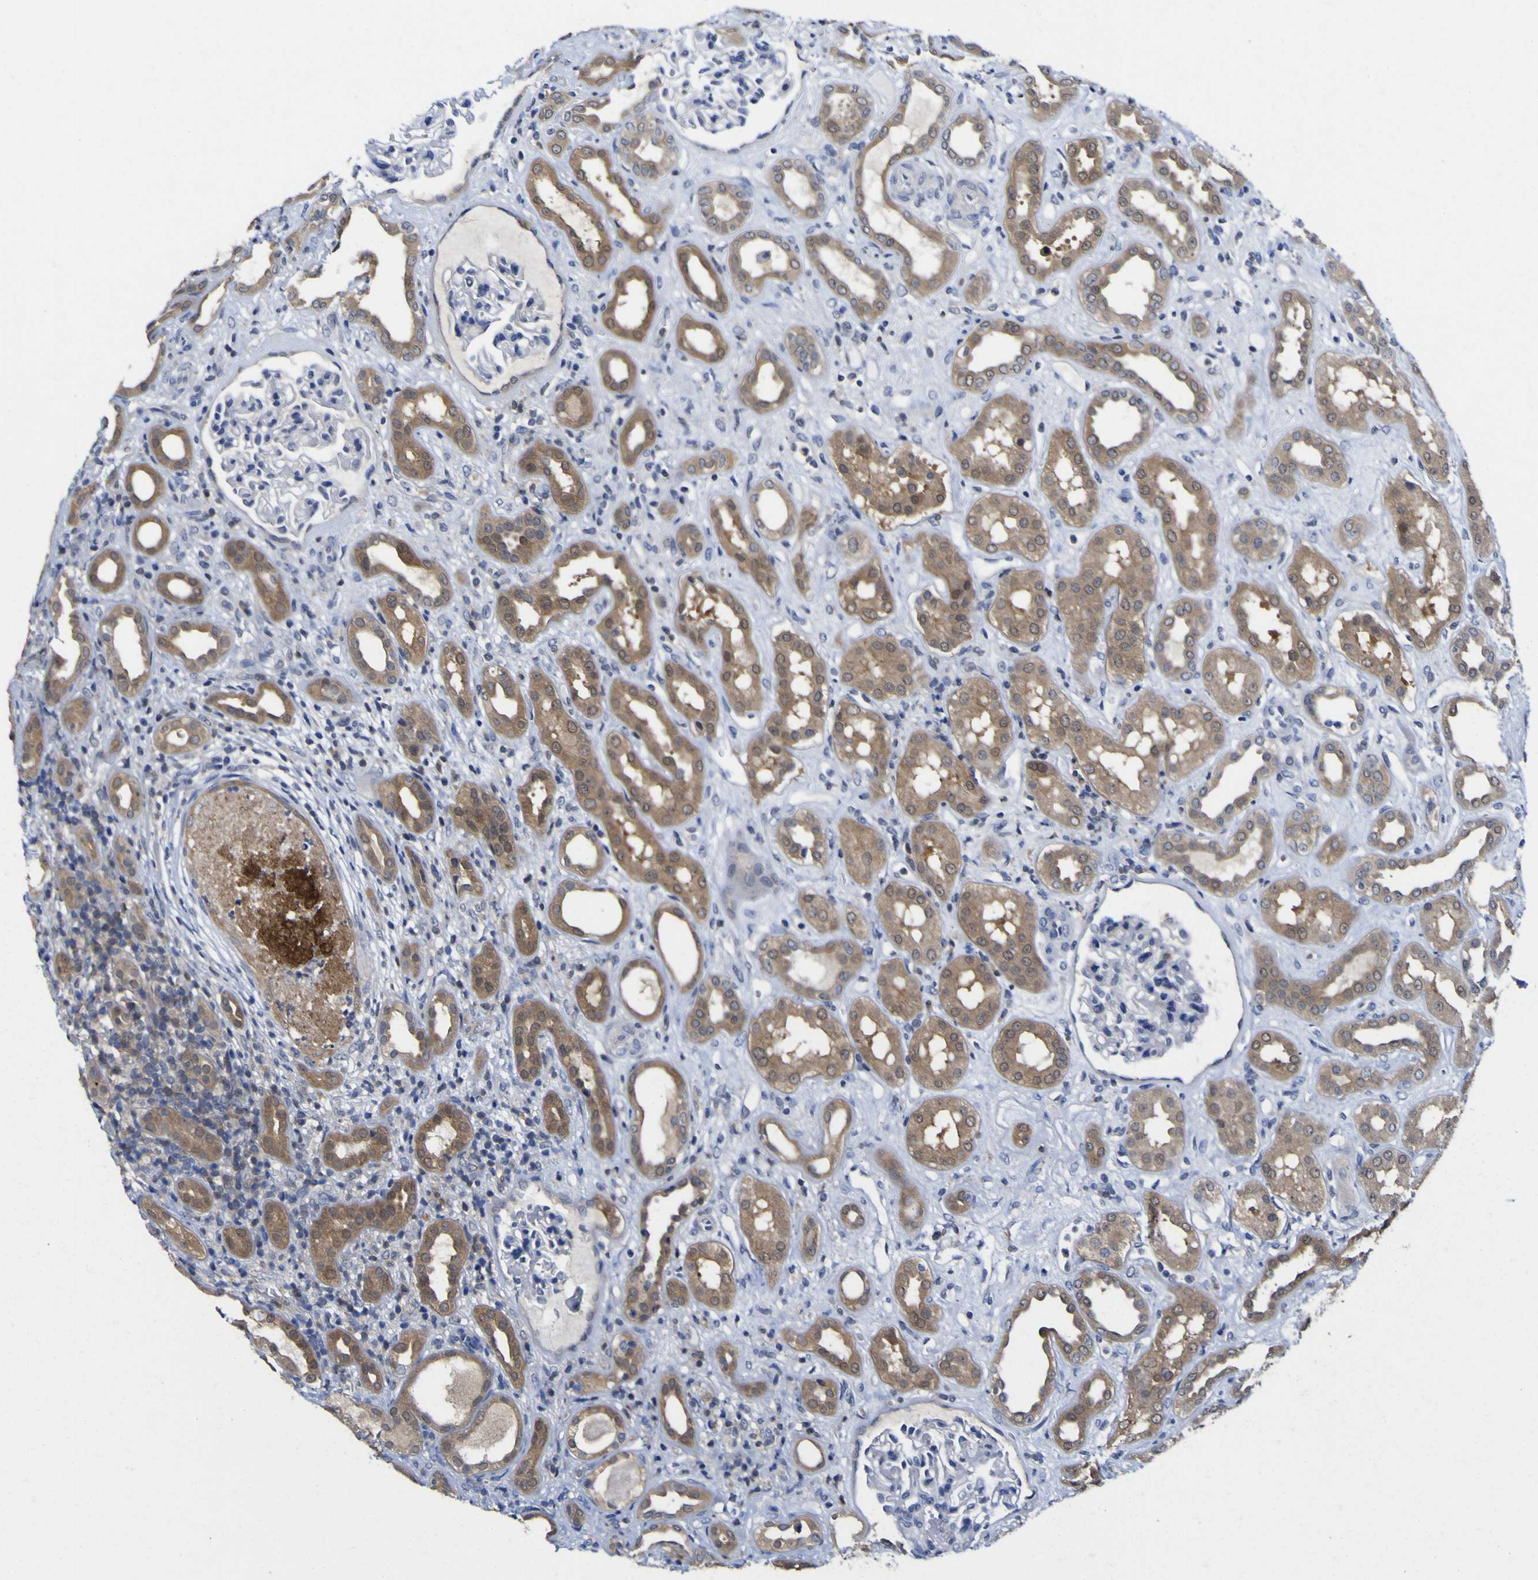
{"staining": {"intensity": "negative", "quantity": "none", "location": "none"}, "tissue": "kidney", "cell_type": "Cells in glomeruli", "image_type": "normal", "snomed": [{"axis": "morphology", "description": "Normal tissue, NOS"}, {"axis": "topography", "description": "Kidney"}], "caption": "The IHC image has no significant staining in cells in glomeruli of kidney.", "gene": "CASP6", "patient": {"sex": "male", "age": 59}}